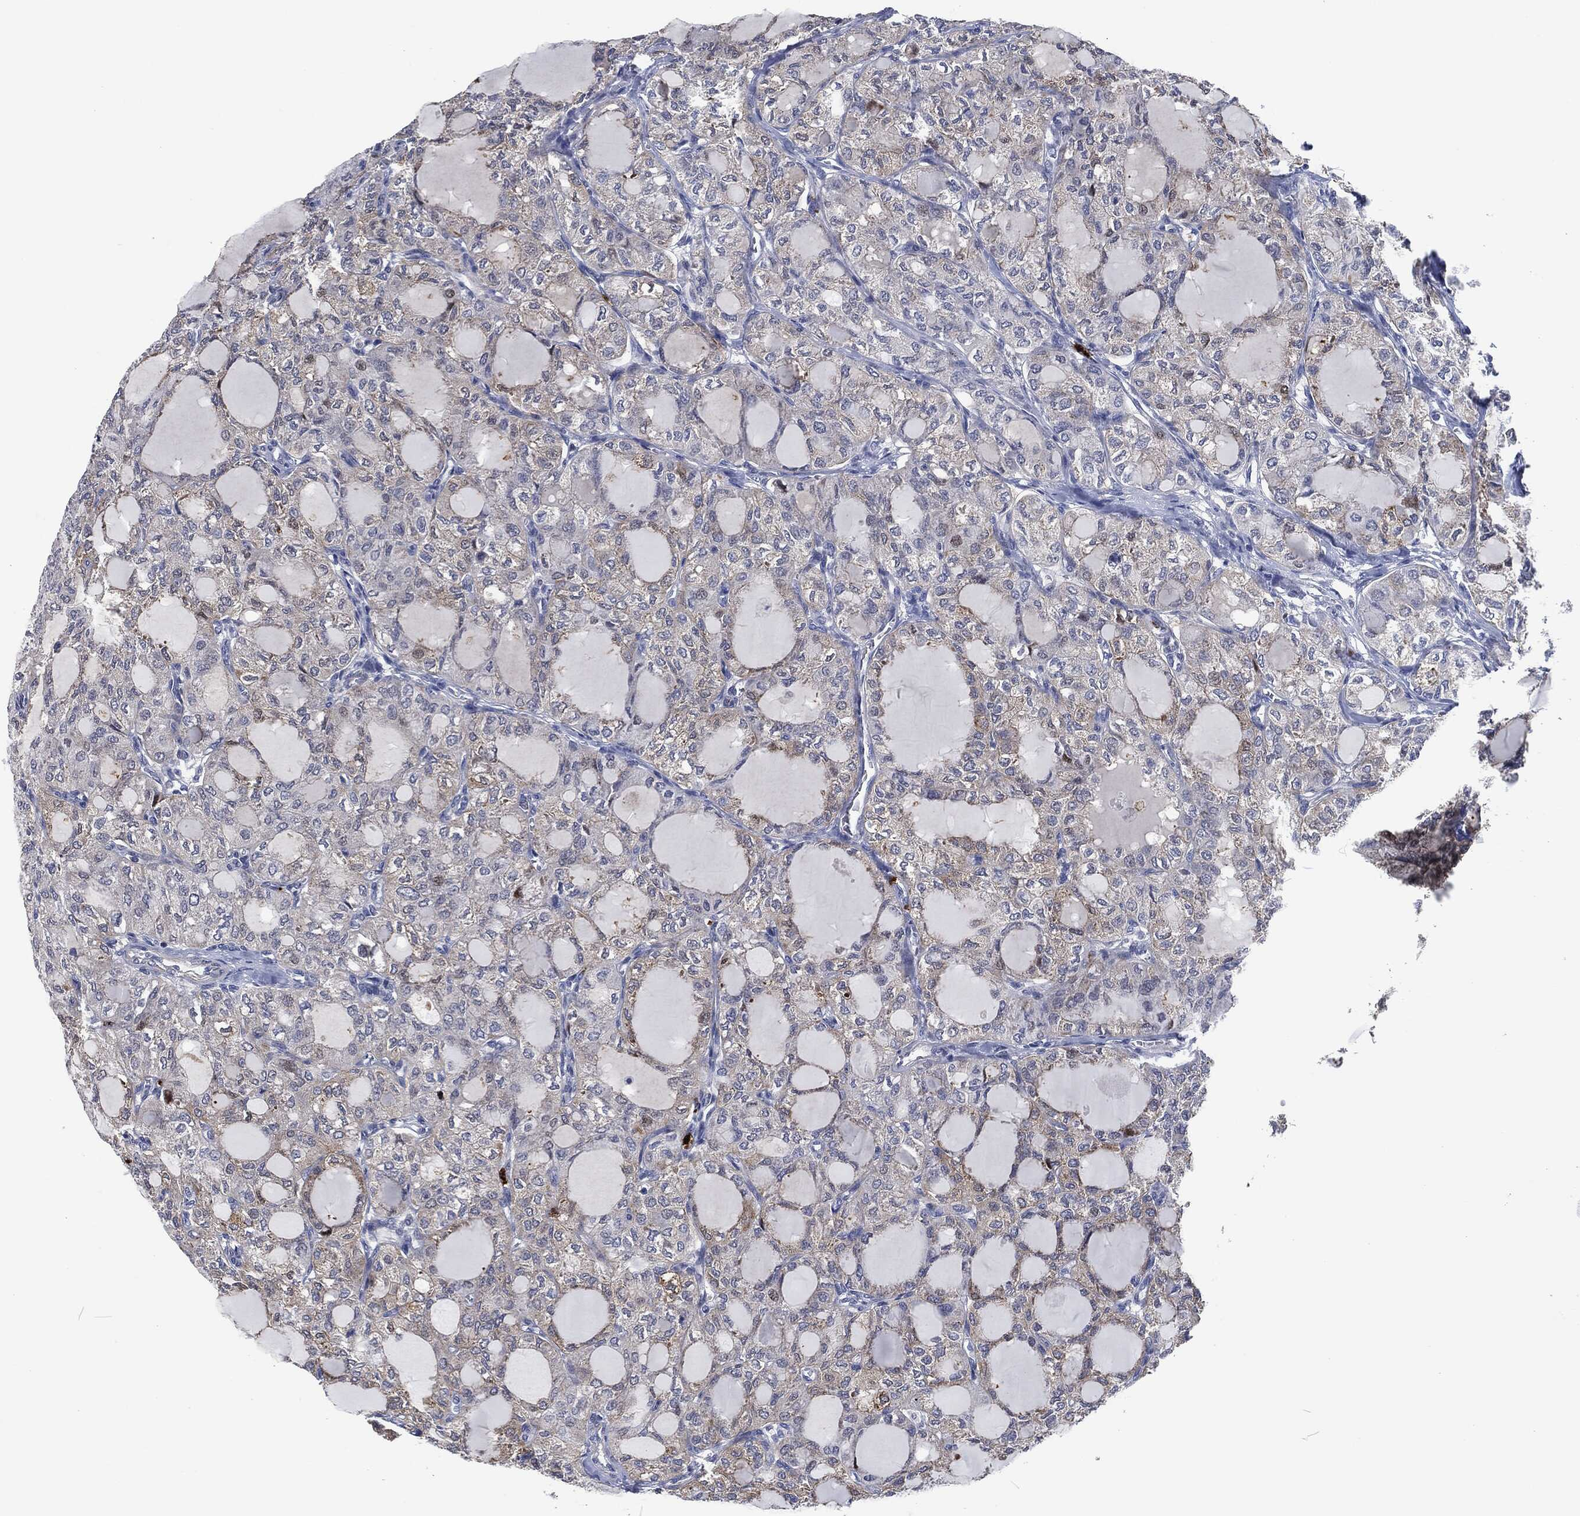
{"staining": {"intensity": "weak", "quantity": "<25%", "location": "cytoplasmic/membranous"}, "tissue": "thyroid cancer", "cell_type": "Tumor cells", "image_type": "cancer", "snomed": [{"axis": "morphology", "description": "Follicular adenoma carcinoma, NOS"}, {"axis": "topography", "description": "Thyroid gland"}], "caption": "Tumor cells are negative for protein expression in human thyroid cancer.", "gene": "MPO", "patient": {"sex": "male", "age": 75}}